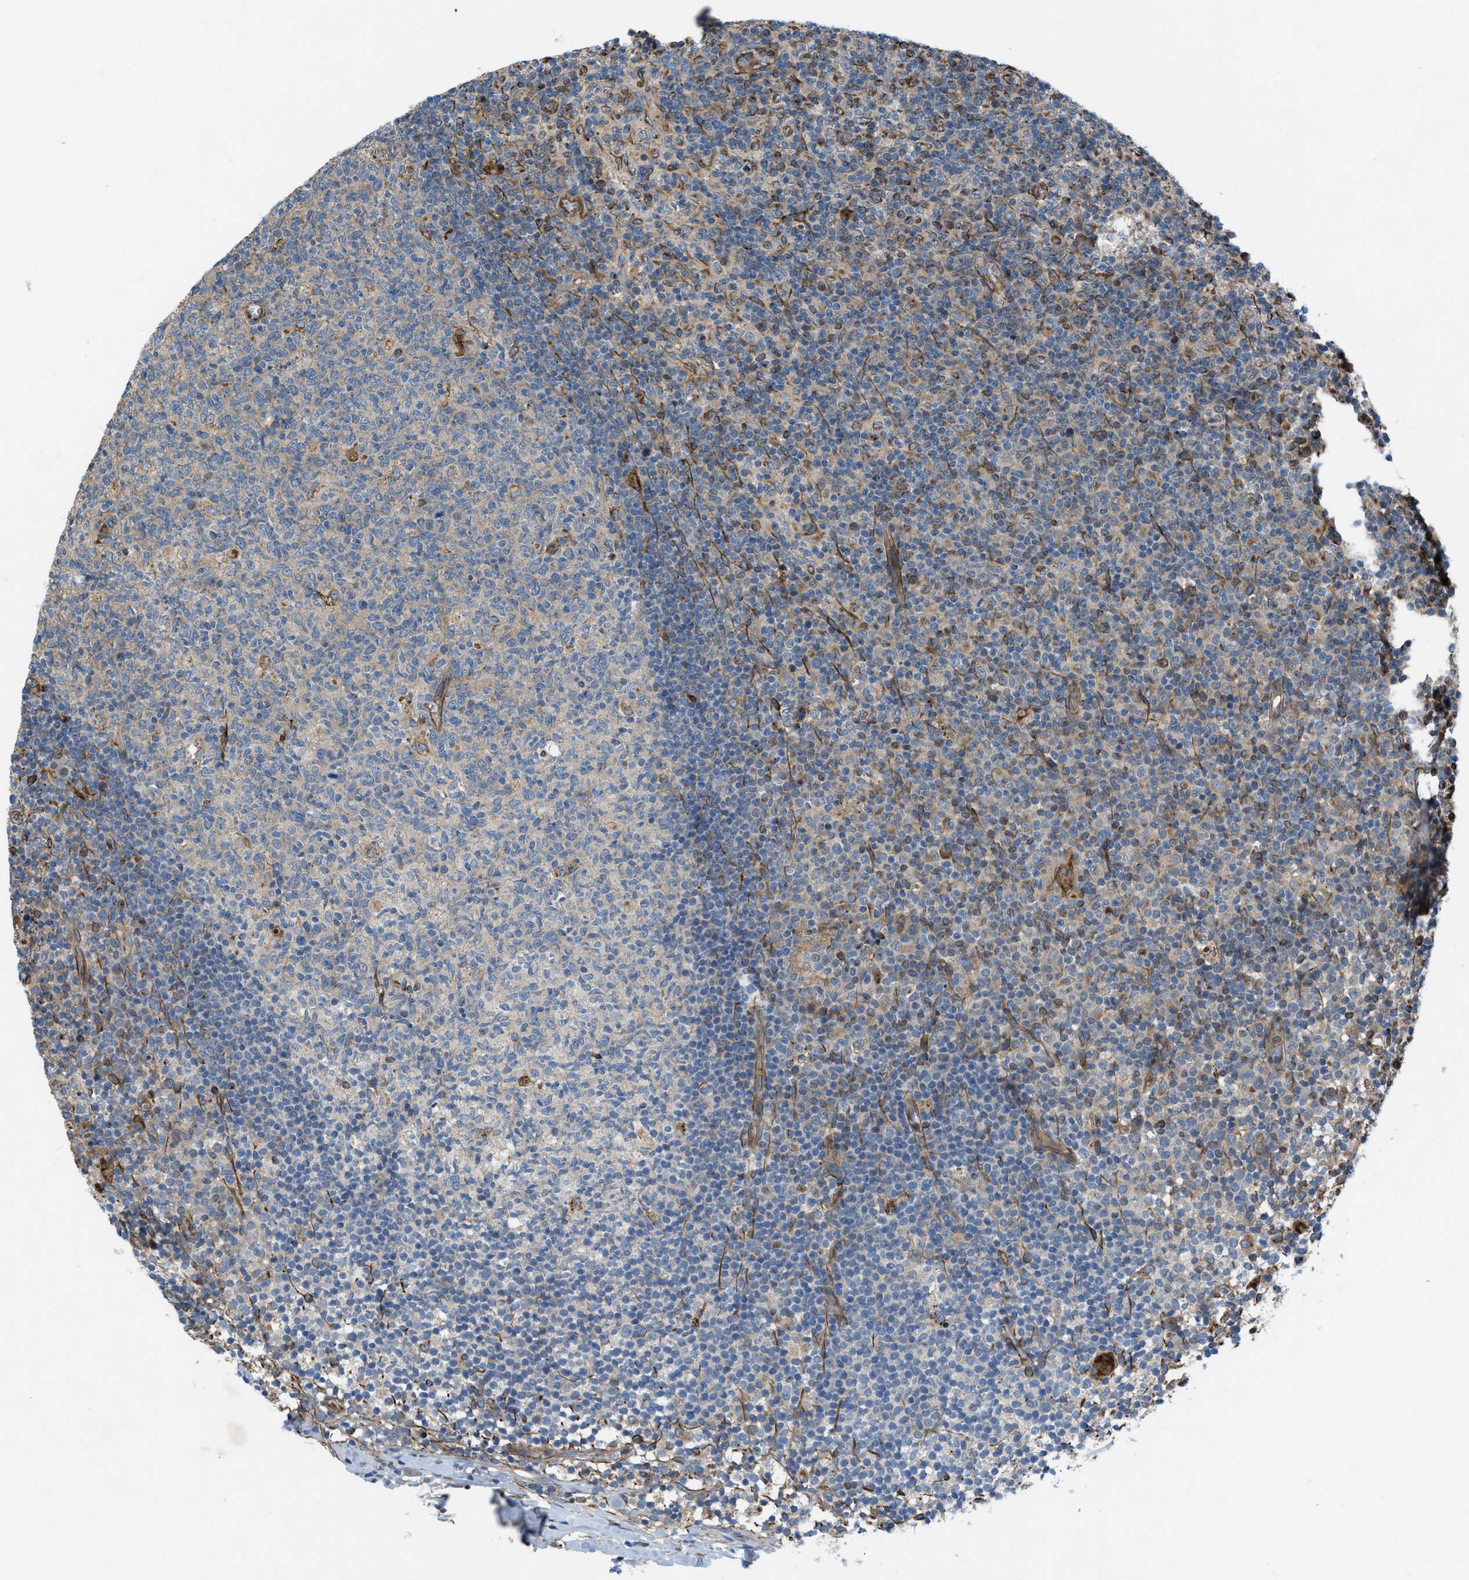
{"staining": {"intensity": "weak", "quantity": "<25%", "location": "cytoplasmic/membranous"}, "tissue": "lymph node", "cell_type": "Germinal center cells", "image_type": "normal", "snomed": [{"axis": "morphology", "description": "Normal tissue, NOS"}, {"axis": "morphology", "description": "Inflammation, NOS"}, {"axis": "topography", "description": "Lymph node"}], "caption": "High power microscopy photomicrograph of an IHC image of normal lymph node, revealing no significant staining in germinal center cells.", "gene": "SLC6A9", "patient": {"sex": "male", "age": 55}}